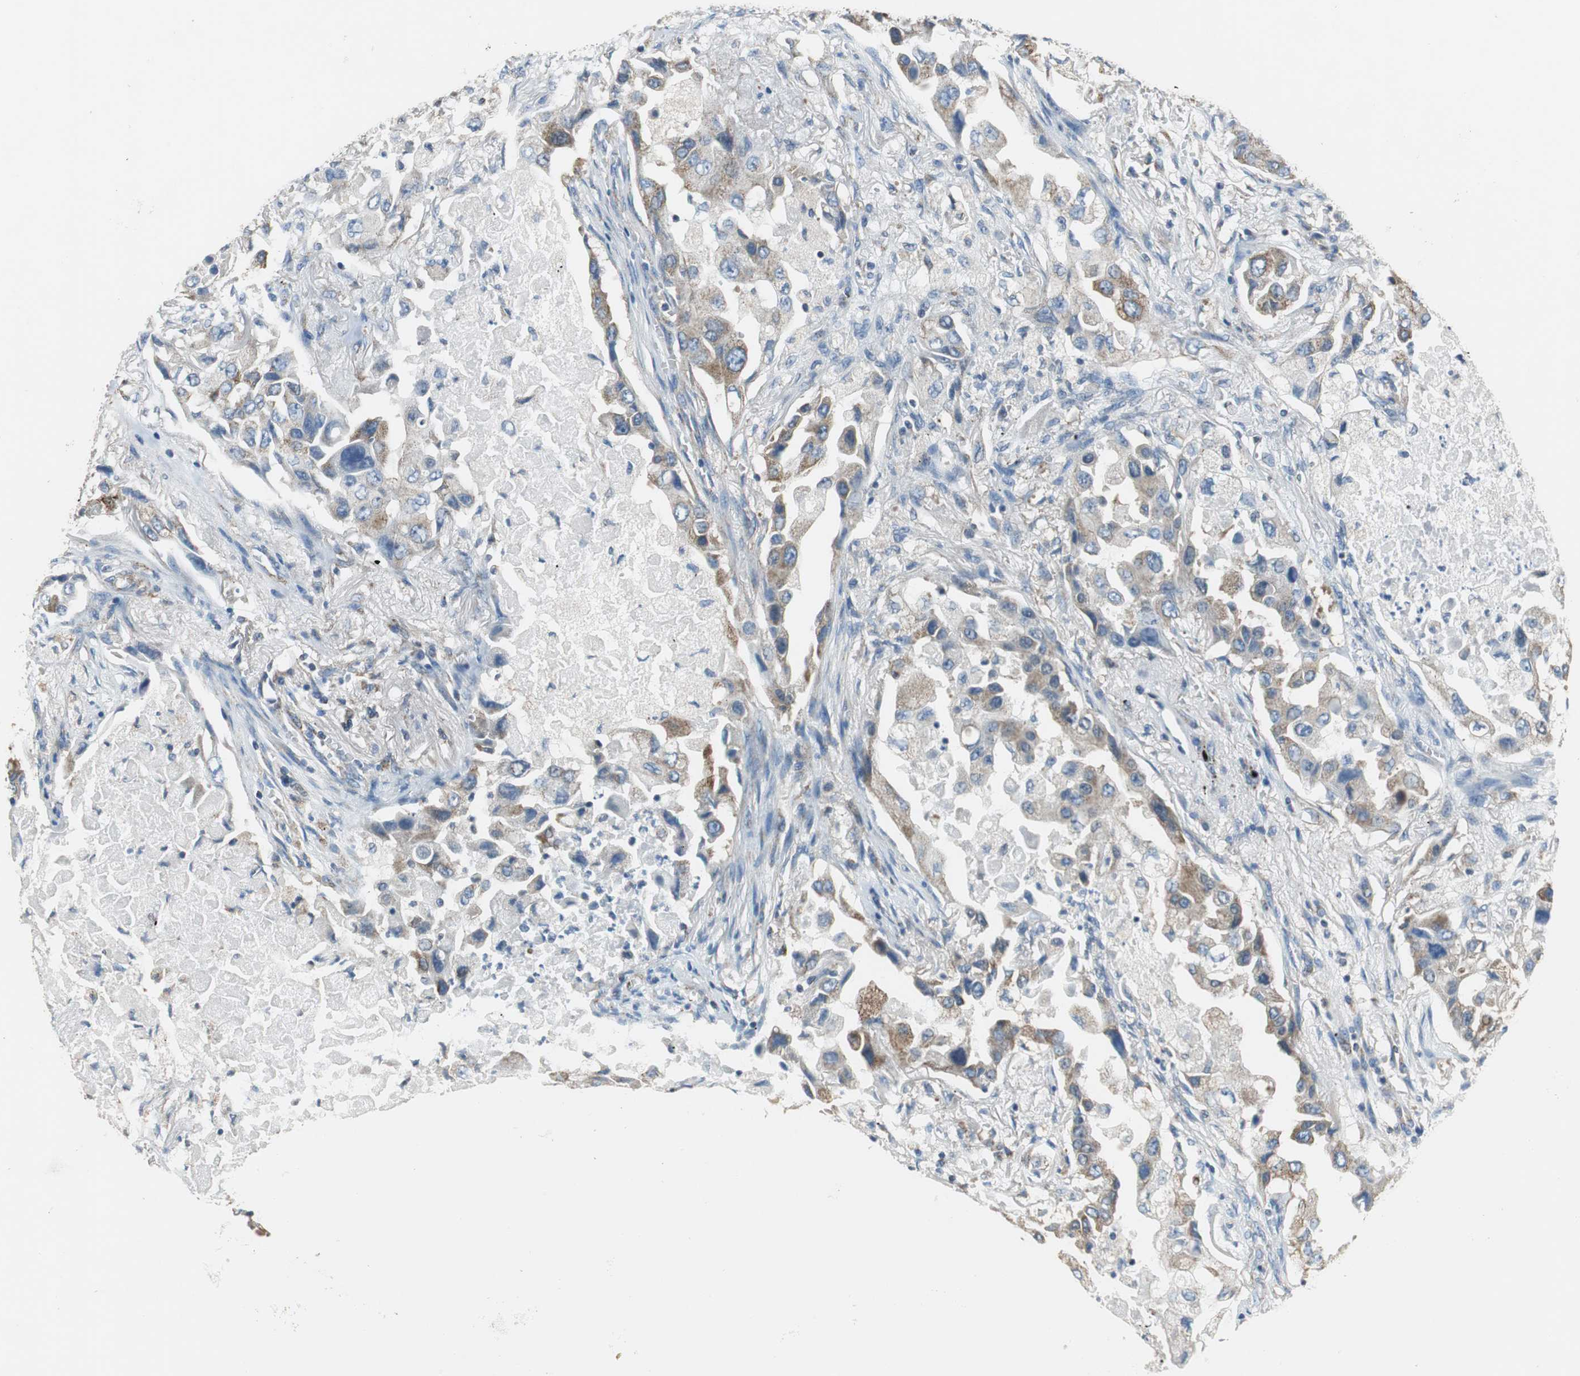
{"staining": {"intensity": "moderate", "quantity": ">75%", "location": "cytoplasmic/membranous"}, "tissue": "lung cancer", "cell_type": "Tumor cells", "image_type": "cancer", "snomed": [{"axis": "morphology", "description": "Adenocarcinoma, NOS"}, {"axis": "topography", "description": "Lung"}], "caption": "Adenocarcinoma (lung) tissue reveals moderate cytoplasmic/membranous positivity in about >75% of tumor cells", "gene": "GSTK1", "patient": {"sex": "female", "age": 65}}